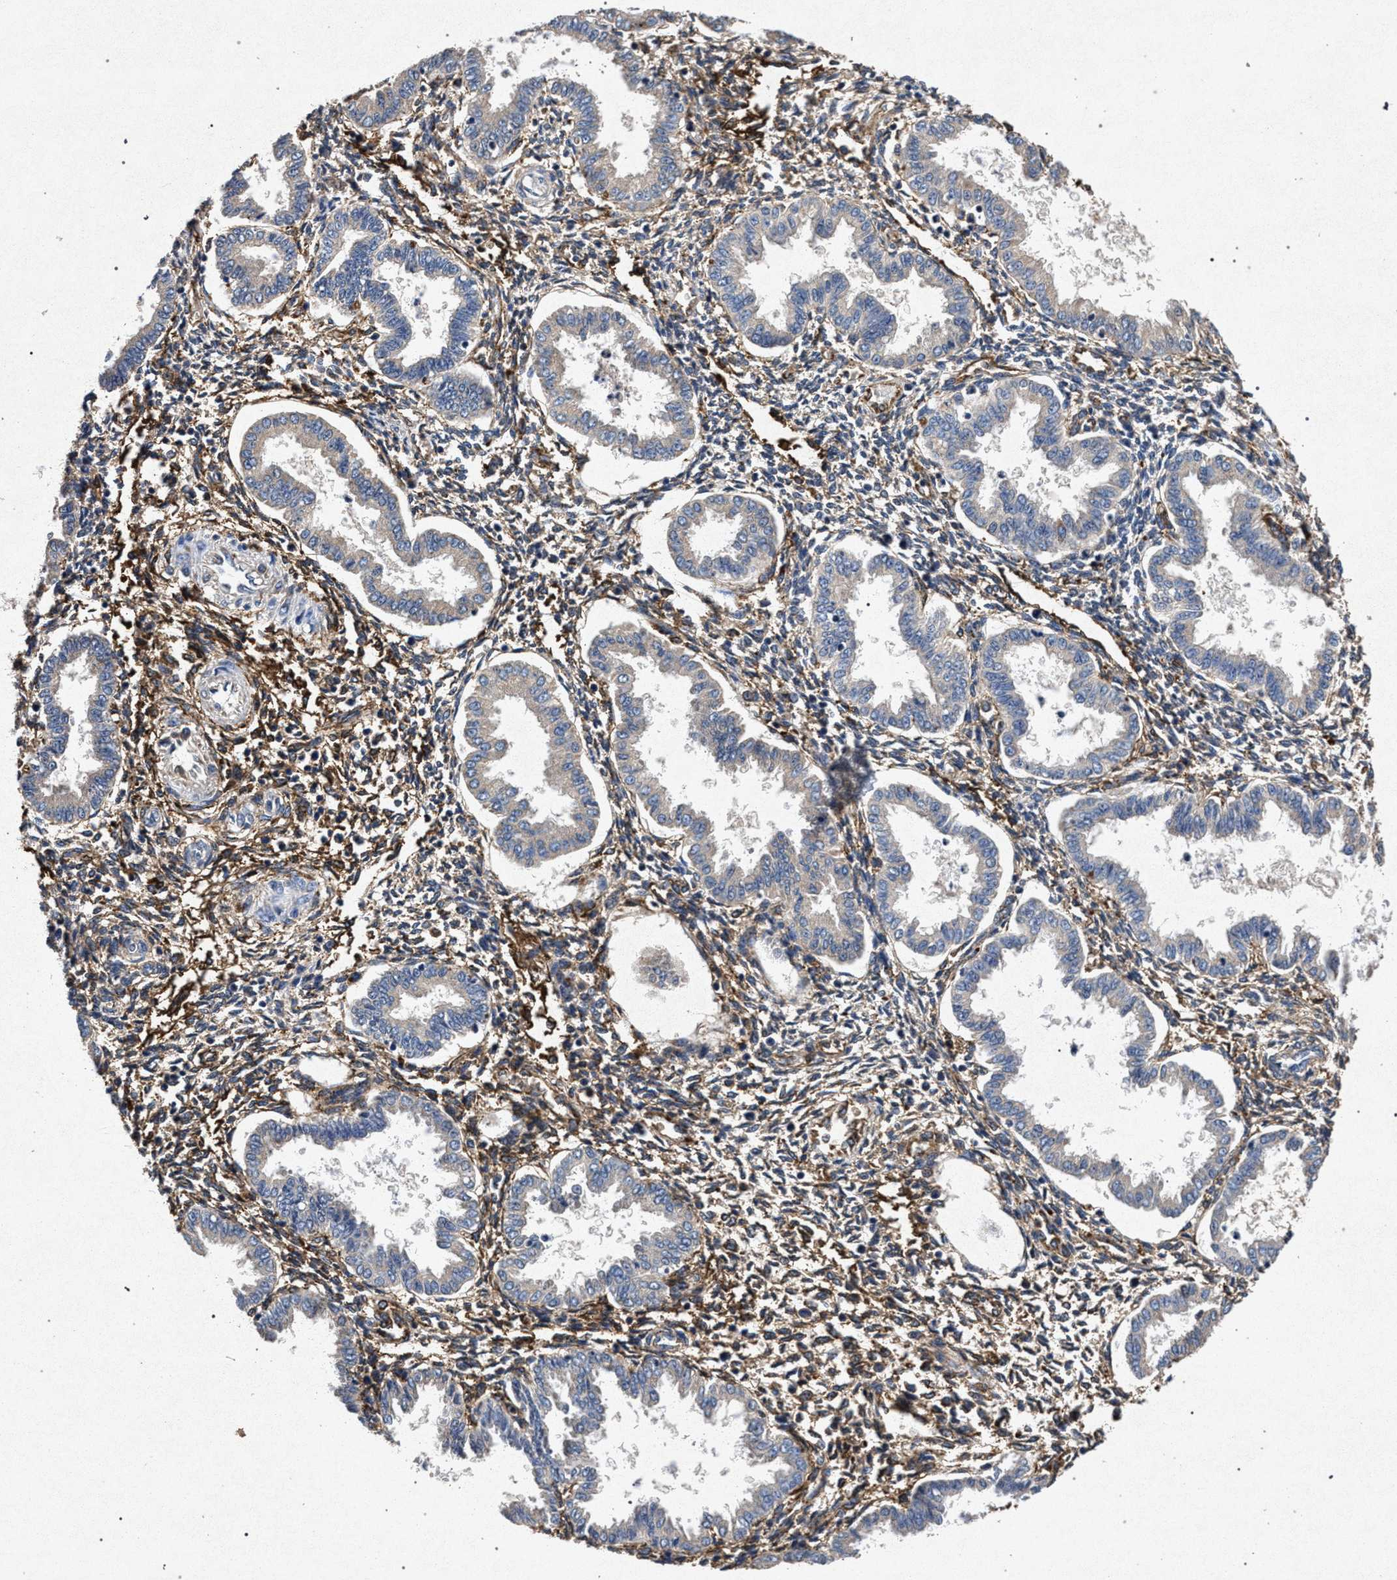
{"staining": {"intensity": "moderate", "quantity": ">75%", "location": "cytoplasmic/membranous"}, "tissue": "endometrium", "cell_type": "Cells in endometrial stroma", "image_type": "normal", "snomed": [{"axis": "morphology", "description": "Normal tissue, NOS"}, {"axis": "topography", "description": "Endometrium"}], "caption": "Immunohistochemistry image of benign endometrium: endometrium stained using immunohistochemistry (IHC) shows medium levels of moderate protein expression localized specifically in the cytoplasmic/membranous of cells in endometrial stroma, appearing as a cytoplasmic/membranous brown color.", "gene": "MARCKS", "patient": {"sex": "female", "age": 33}}